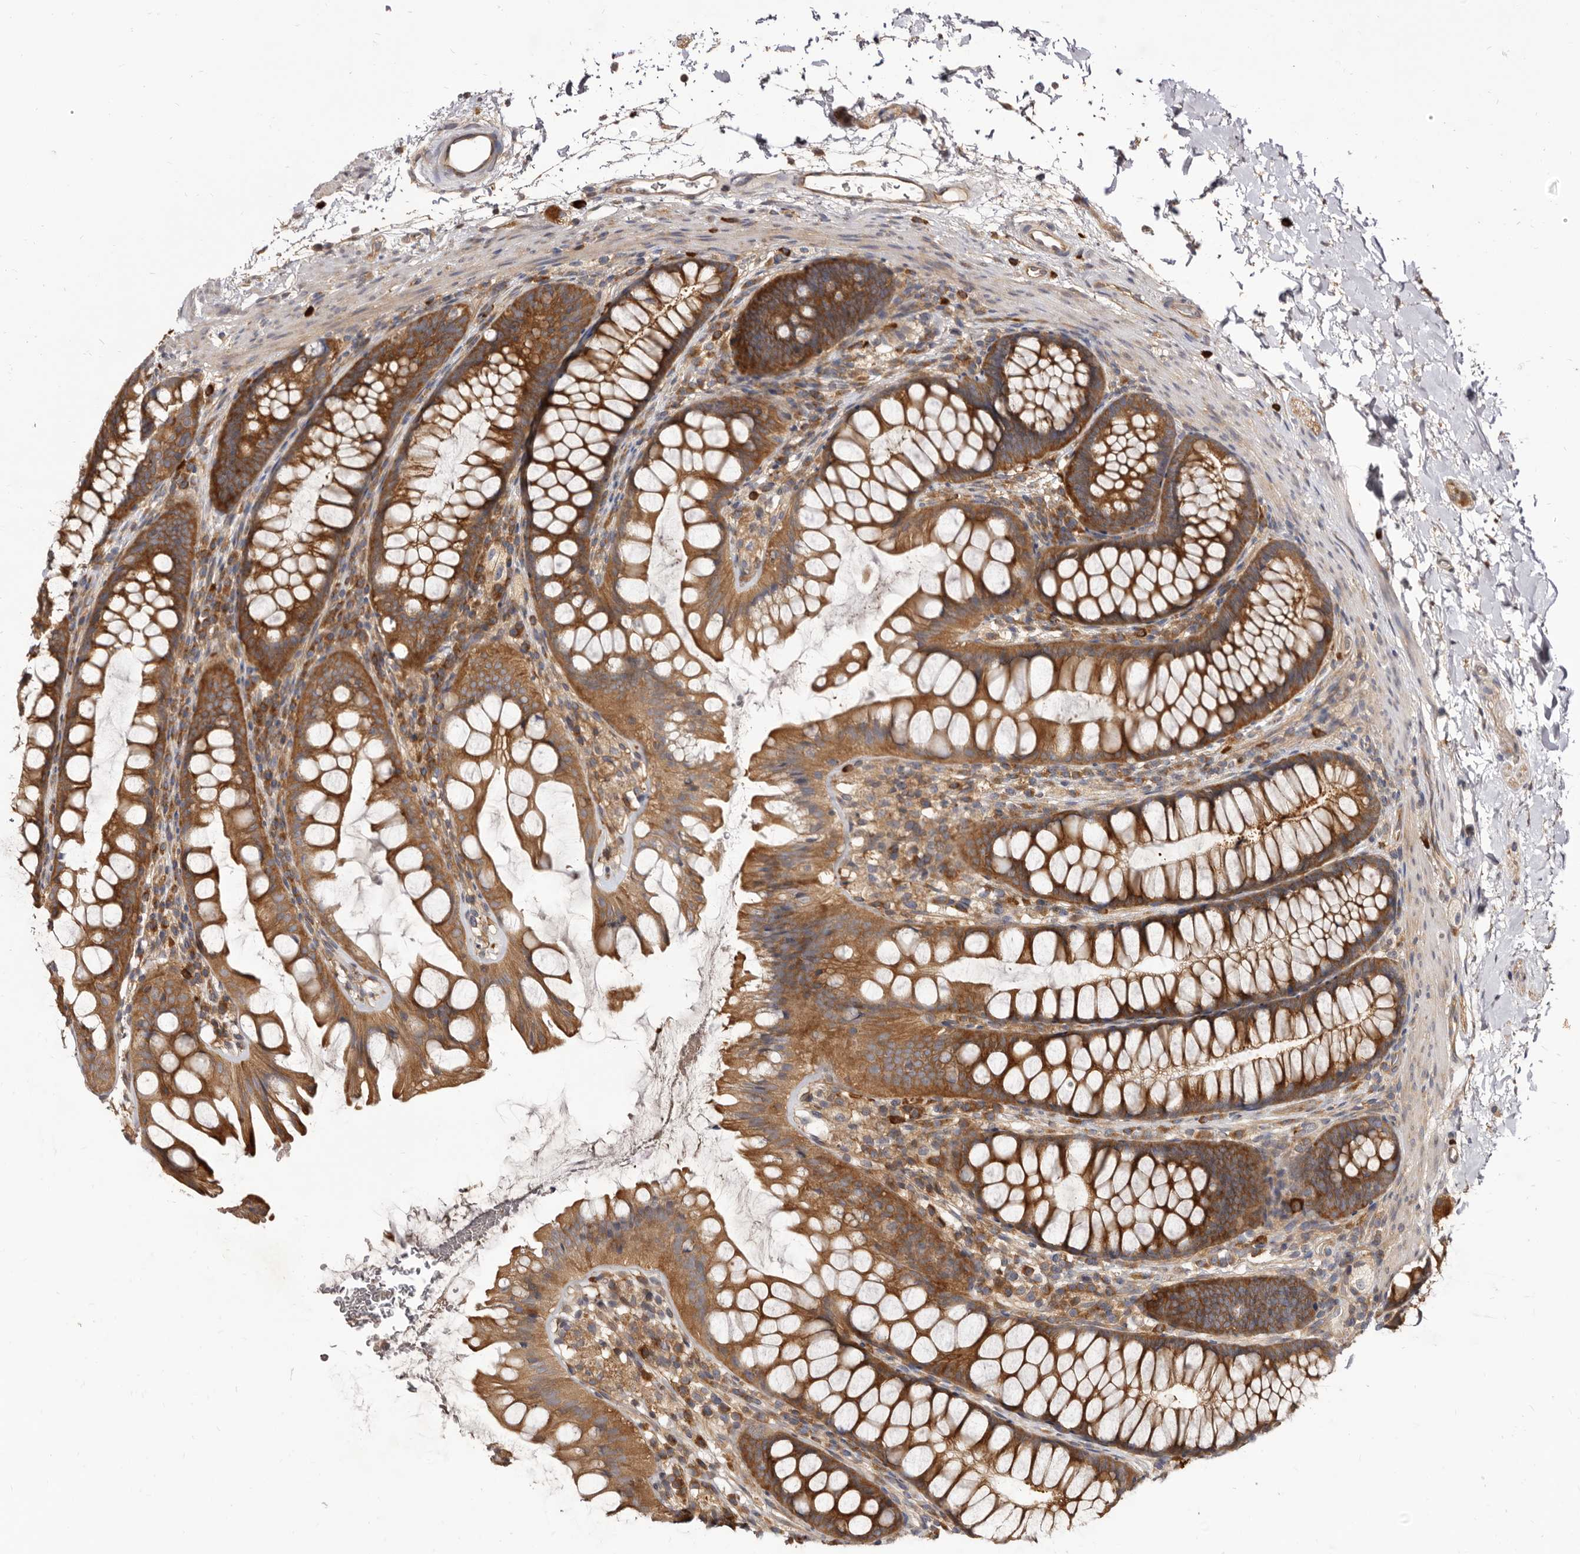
{"staining": {"intensity": "moderate", "quantity": ">75%", "location": "cytoplasmic/membranous"}, "tissue": "colon", "cell_type": "Endothelial cells", "image_type": "normal", "snomed": [{"axis": "morphology", "description": "Normal tissue, NOS"}, {"axis": "topography", "description": "Colon"}], "caption": "A brown stain highlights moderate cytoplasmic/membranous positivity of a protein in endothelial cells of normal colon.", "gene": "ADAMTS20", "patient": {"sex": "female", "age": 62}}